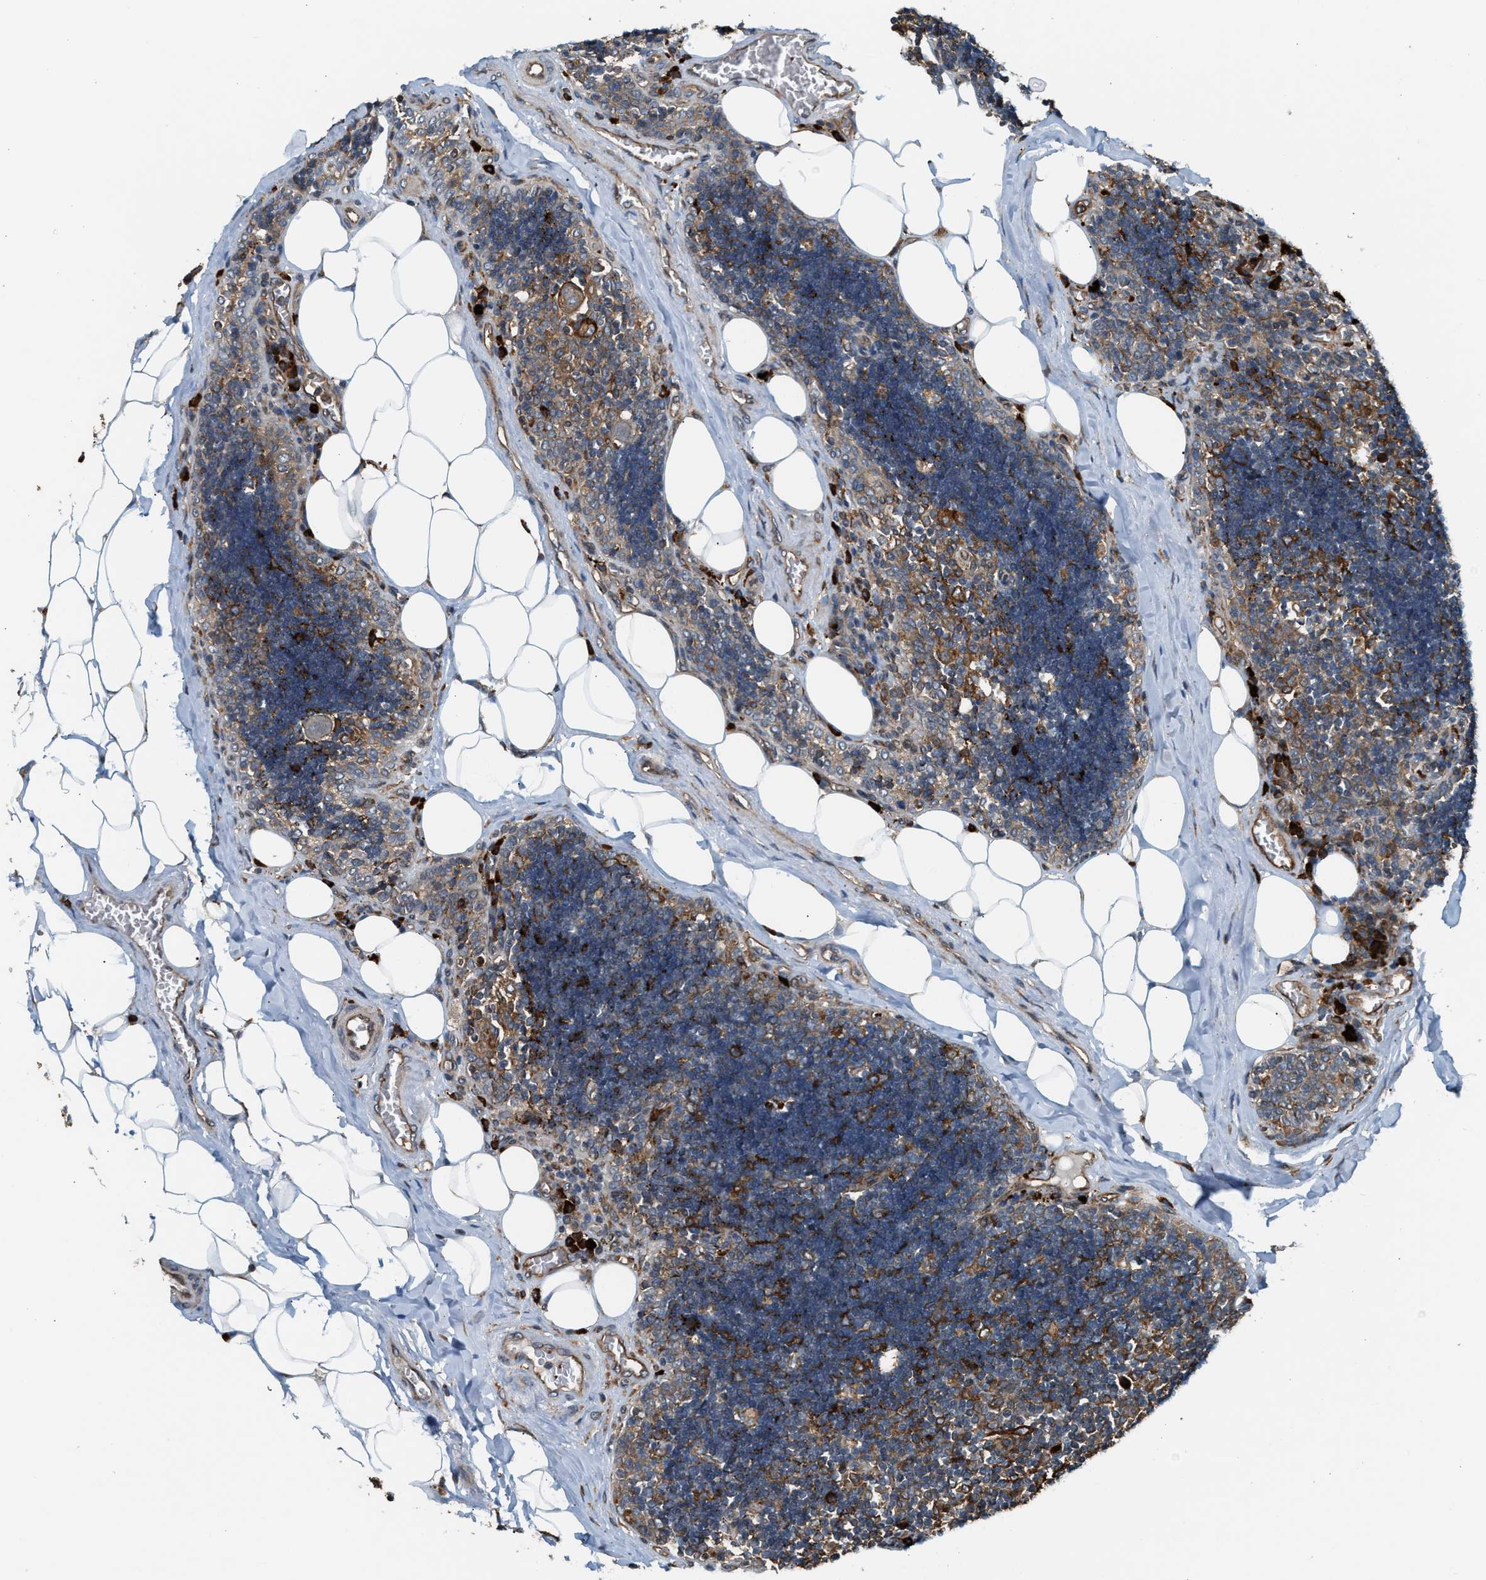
{"staining": {"intensity": "moderate", "quantity": ">75%", "location": "cytoplasmic/membranous"}, "tissue": "lymph node", "cell_type": "Germinal center cells", "image_type": "normal", "snomed": [{"axis": "morphology", "description": "Normal tissue, NOS"}, {"axis": "topography", "description": "Lymph node"}], "caption": "A high-resolution micrograph shows immunohistochemistry staining of benign lymph node, which reveals moderate cytoplasmic/membranous expression in approximately >75% of germinal center cells. (DAB IHC with brightfield microscopy, high magnification).", "gene": "BAIAP2L1", "patient": {"sex": "male", "age": 33}}